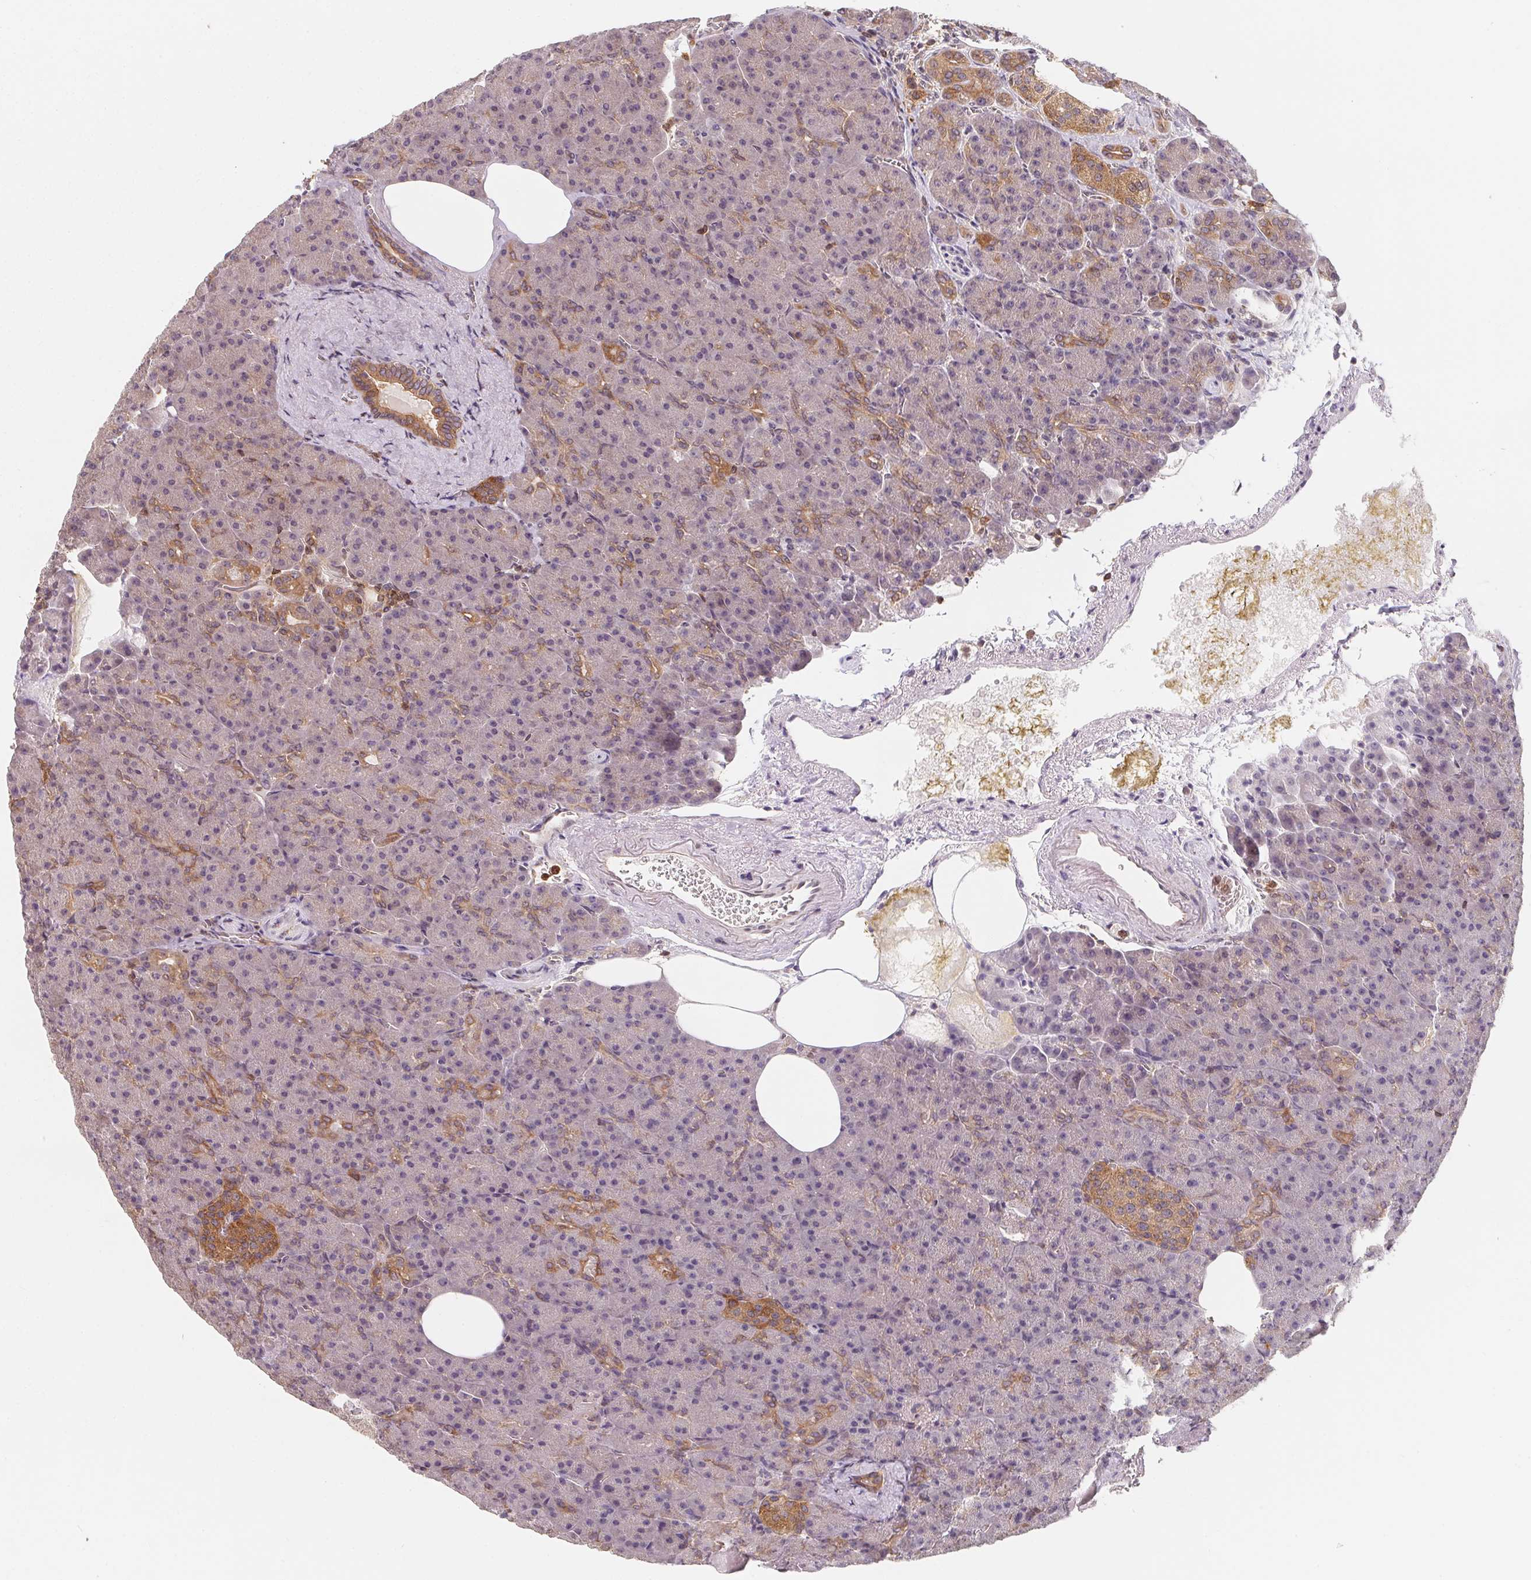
{"staining": {"intensity": "moderate", "quantity": "<25%", "location": "cytoplasmic/membranous"}, "tissue": "pancreas", "cell_type": "Exocrine glandular cells", "image_type": "normal", "snomed": [{"axis": "morphology", "description": "Normal tissue, NOS"}, {"axis": "topography", "description": "Pancreas"}], "caption": "DAB immunohistochemical staining of normal pancreas exhibits moderate cytoplasmic/membranous protein positivity in about <25% of exocrine glandular cells.", "gene": "ANKRD13A", "patient": {"sex": "female", "age": 74}}